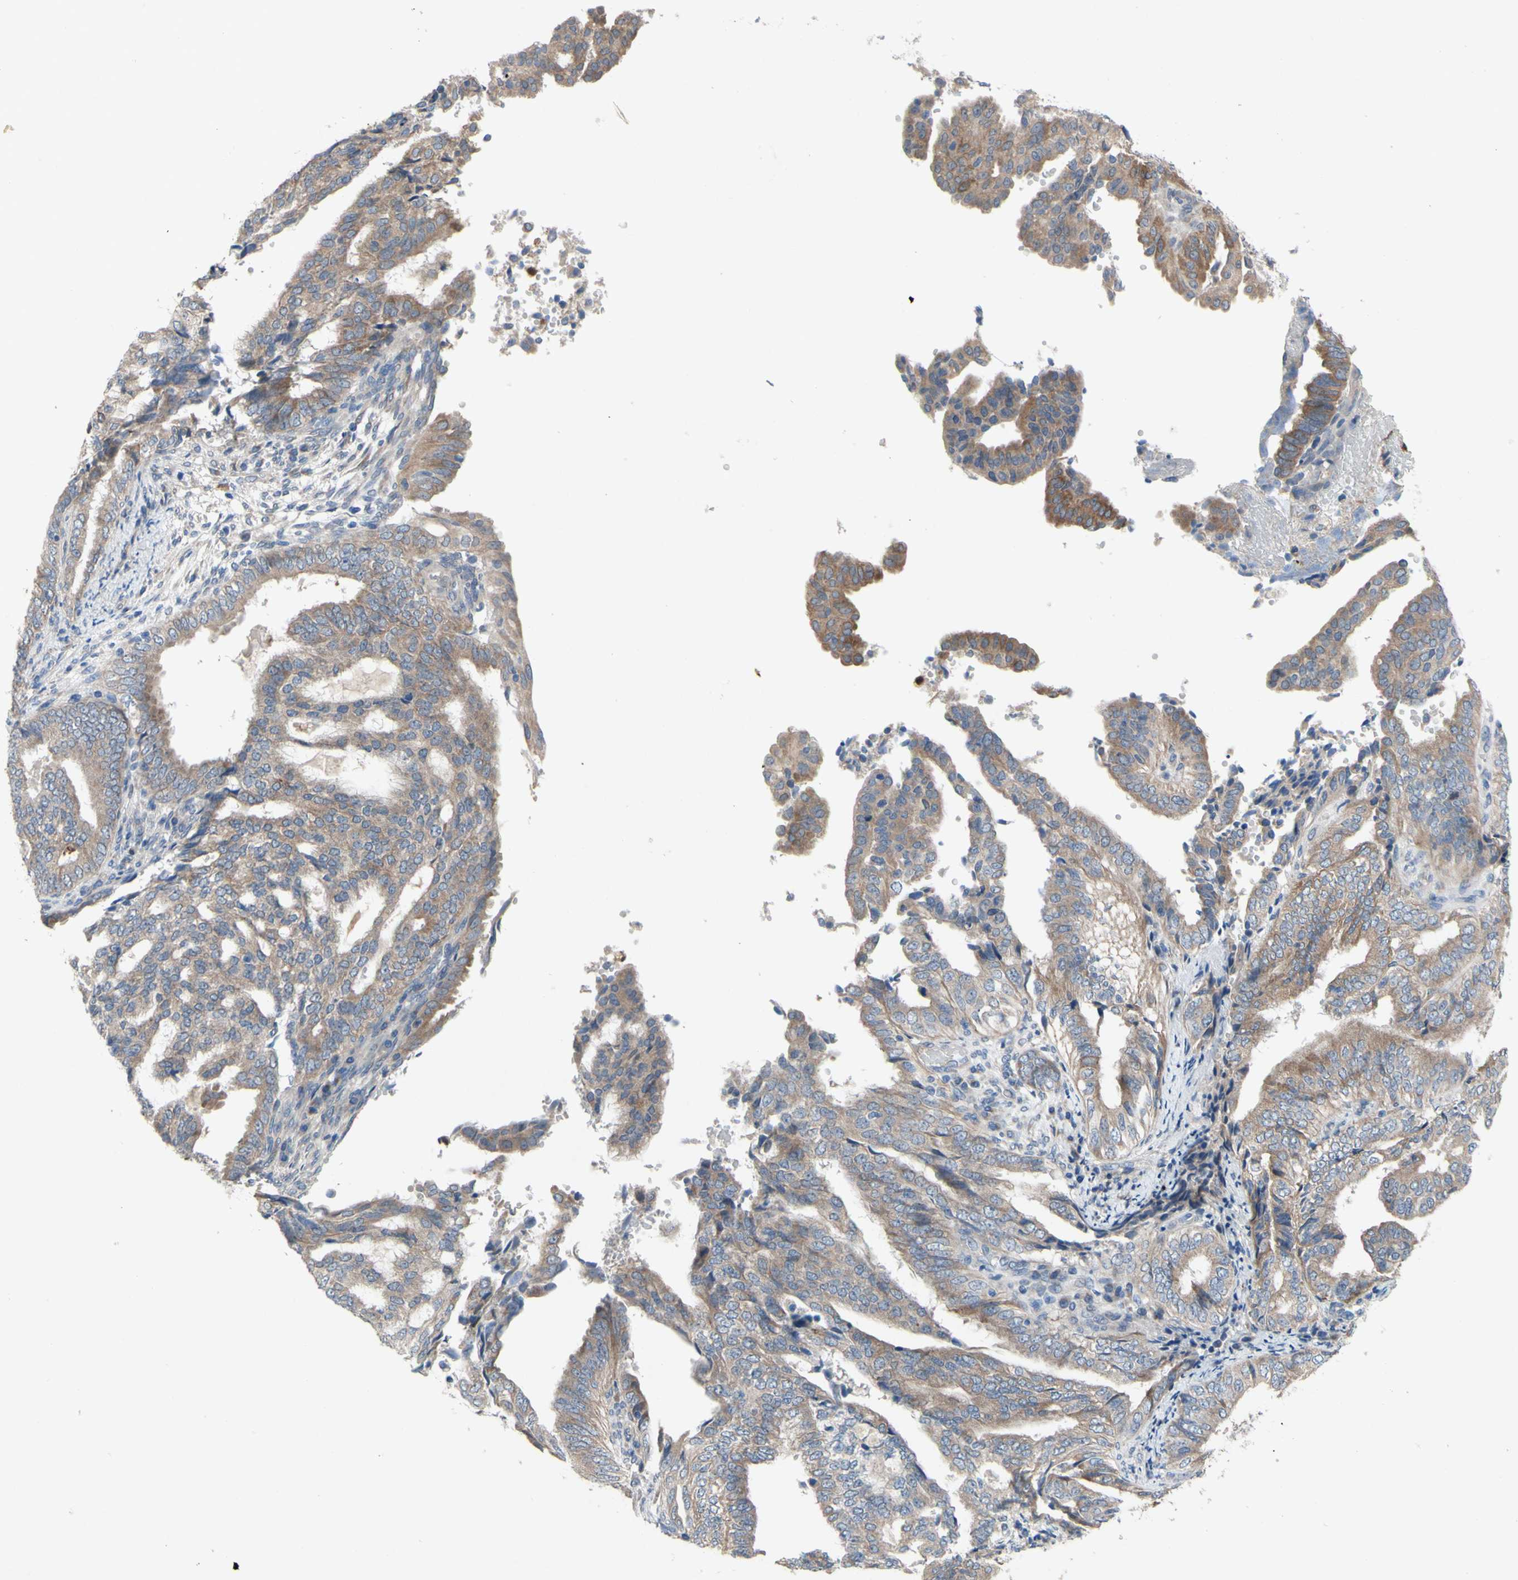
{"staining": {"intensity": "moderate", "quantity": ">75%", "location": "cytoplasmic/membranous"}, "tissue": "endometrial cancer", "cell_type": "Tumor cells", "image_type": "cancer", "snomed": [{"axis": "morphology", "description": "Adenocarcinoma, NOS"}, {"axis": "topography", "description": "Endometrium"}], "caption": "This histopathology image demonstrates immunohistochemistry (IHC) staining of endometrial cancer (adenocarcinoma), with medium moderate cytoplasmic/membranous staining in approximately >75% of tumor cells.", "gene": "GRAMD2B", "patient": {"sex": "female", "age": 58}}